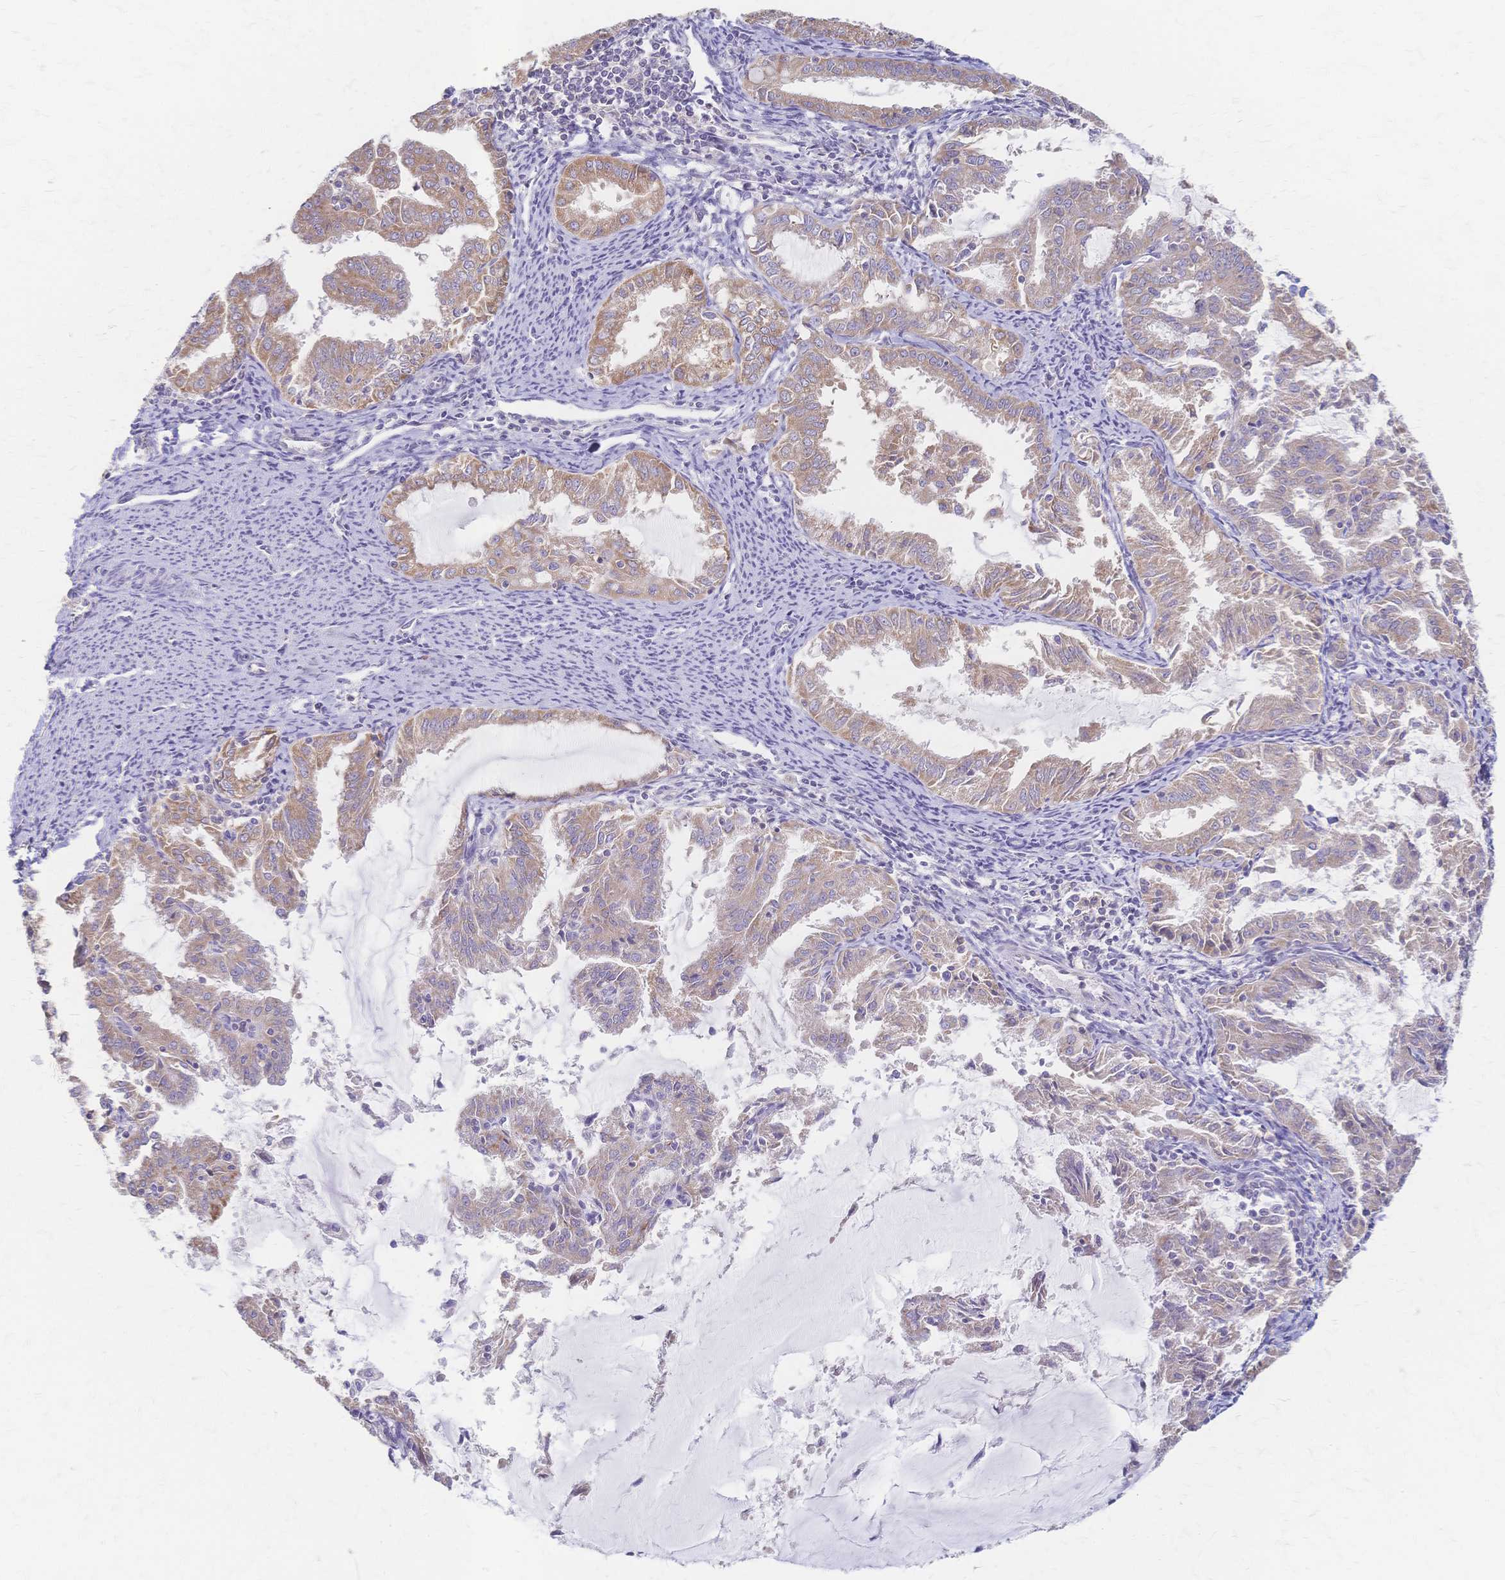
{"staining": {"intensity": "weak", "quantity": ">75%", "location": "cytoplasmic/membranous"}, "tissue": "endometrial cancer", "cell_type": "Tumor cells", "image_type": "cancer", "snomed": [{"axis": "morphology", "description": "Adenocarcinoma, NOS"}, {"axis": "topography", "description": "Endometrium"}], "caption": "Endometrial adenocarcinoma stained for a protein demonstrates weak cytoplasmic/membranous positivity in tumor cells.", "gene": "CYB5A", "patient": {"sex": "female", "age": 70}}